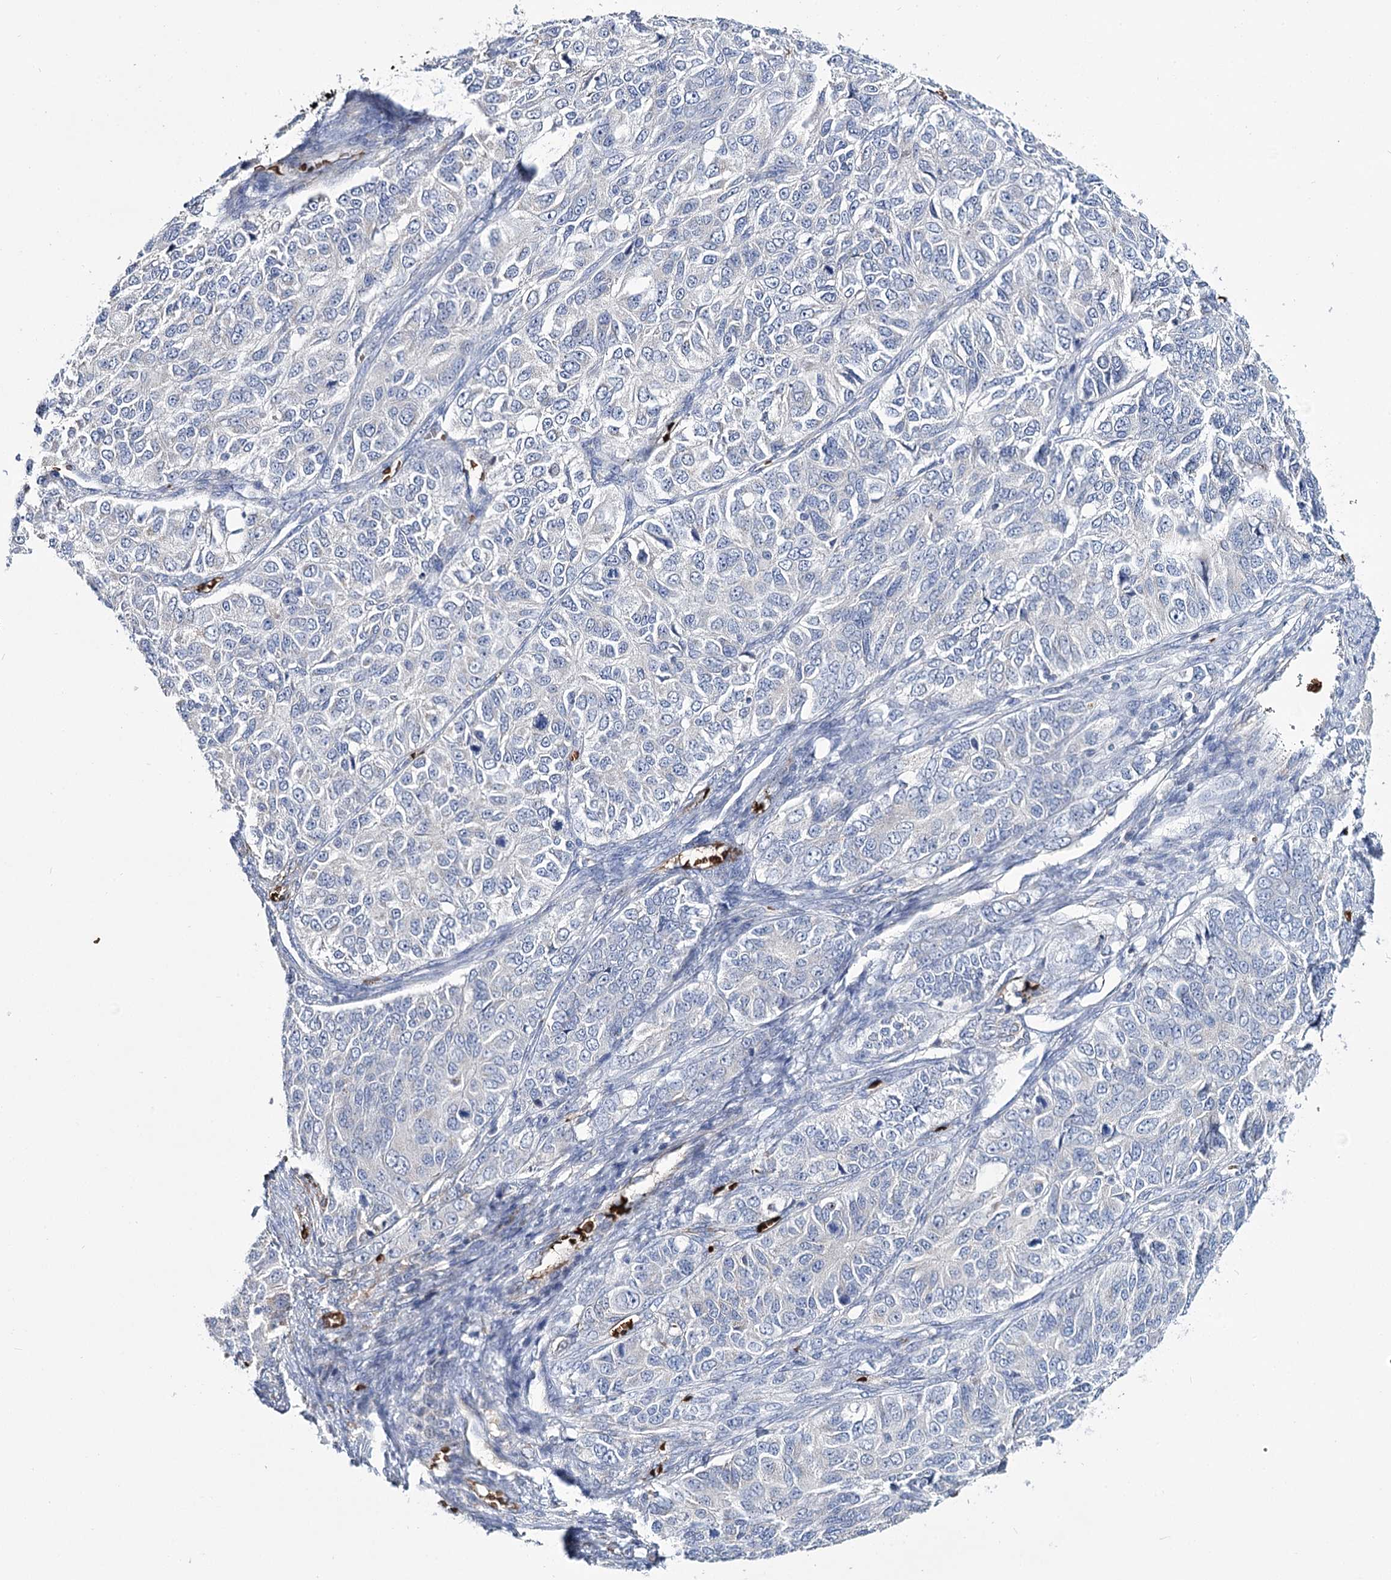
{"staining": {"intensity": "negative", "quantity": "none", "location": "none"}, "tissue": "ovarian cancer", "cell_type": "Tumor cells", "image_type": "cancer", "snomed": [{"axis": "morphology", "description": "Carcinoma, endometroid"}, {"axis": "topography", "description": "Ovary"}], "caption": "The immunohistochemistry (IHC) image has no significant positivity in tumor cells of ovarian cancer (endometroid carcinoma) tissue.", "gene": "GBF1", "patient": {"sex": "female", "age": 51}}